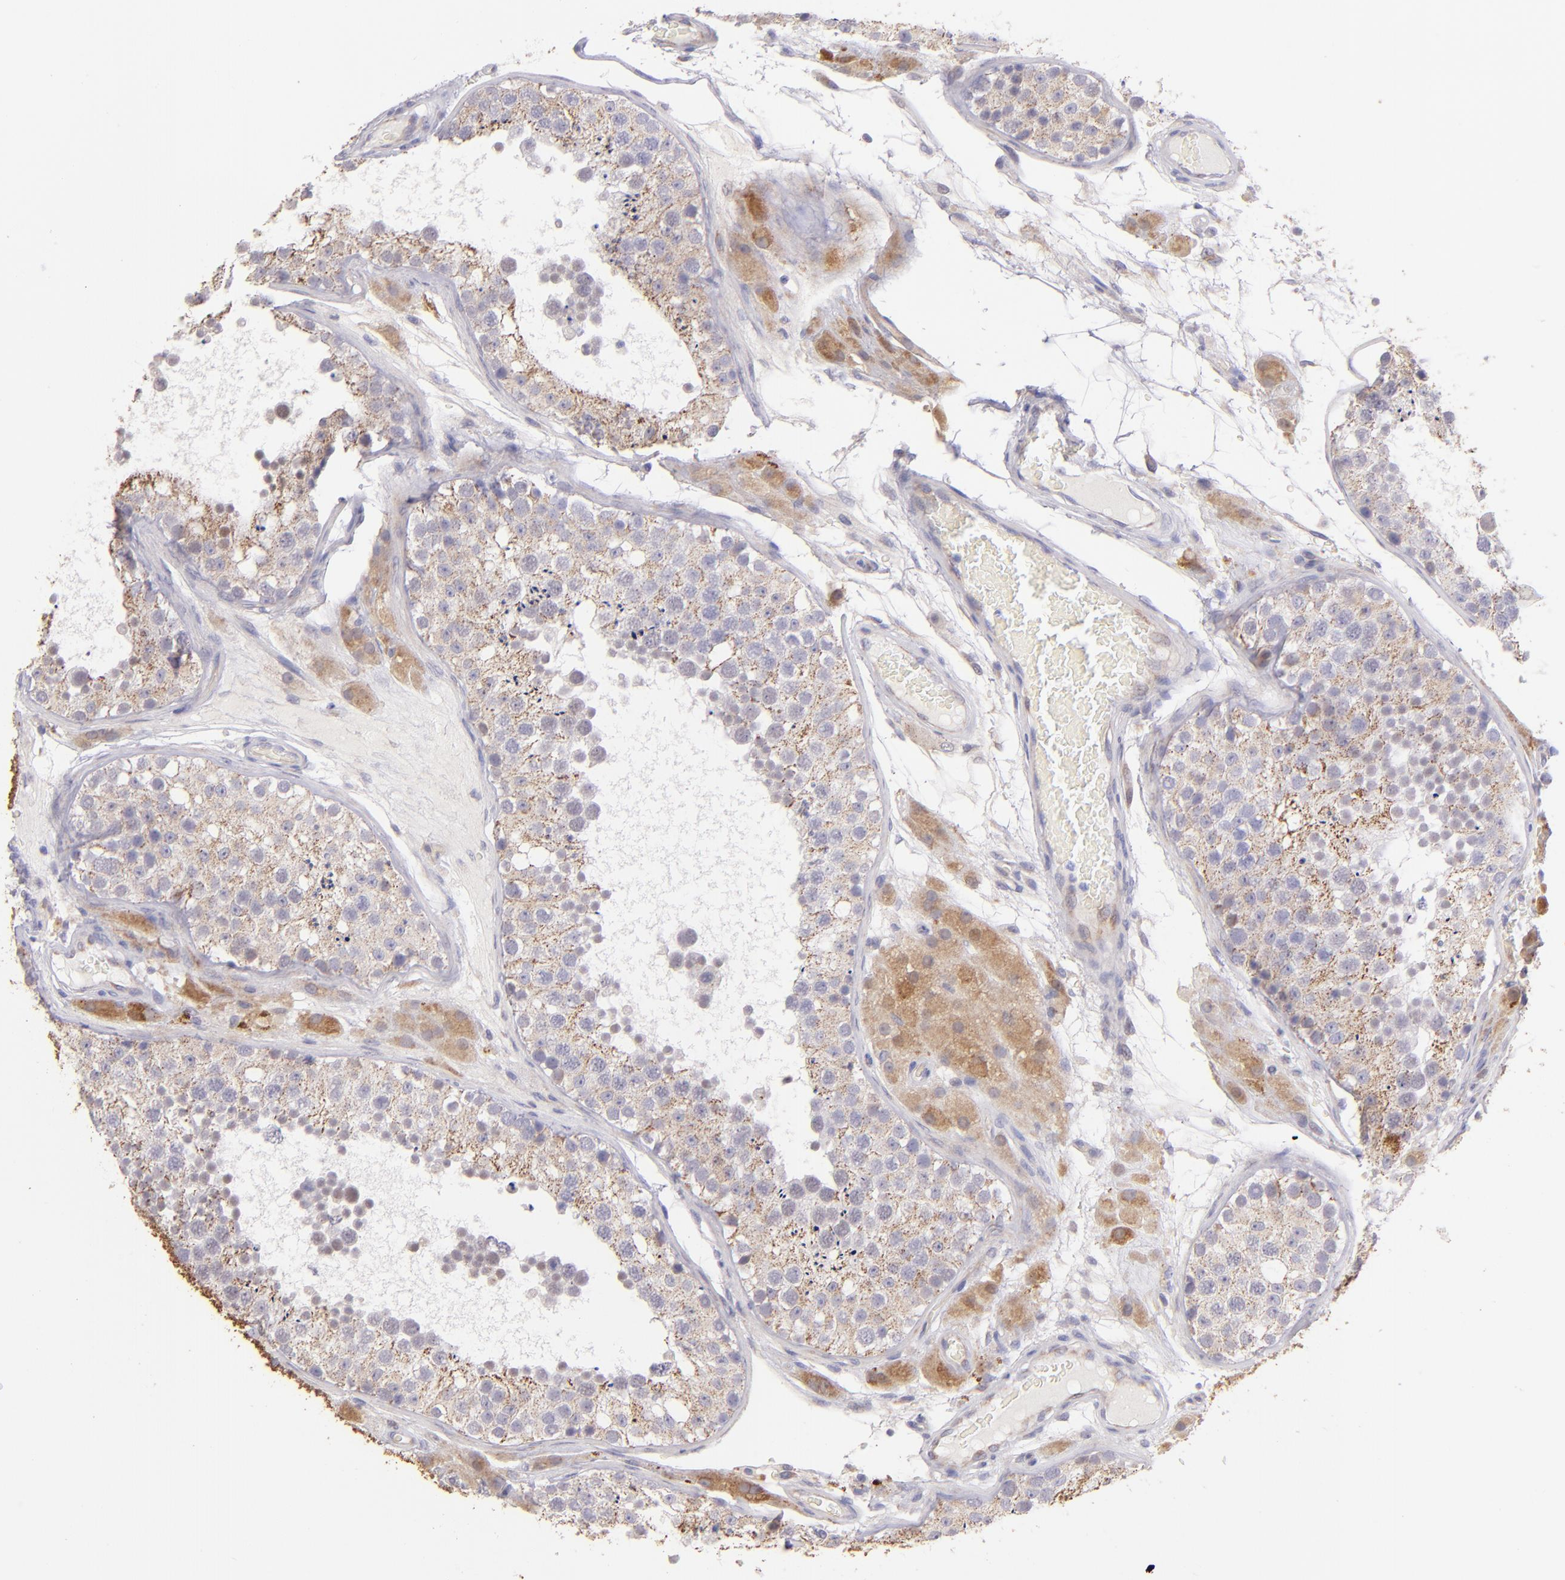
{"staining": {"intensity": "weak", "quantity": ">75%", "location": "cytoplasmic/membranous"}, "tissue": "testis", "cell_type": "Cells in seminiferous ducts", "image_type": "normal", "snomed": [{"axis": "morphology", "description": "Normal tissue, NOS"}, {"axis": "topography", "description": "Testis"}], "caption": "Human testis stained with a brown dye exhibits weak cytoplasmic/membranous positive positivity in approximately >75% of cells in seminiferous ducts.", "gene": "SH2D4A", "patient": {"sex": "male", "age": 26}}